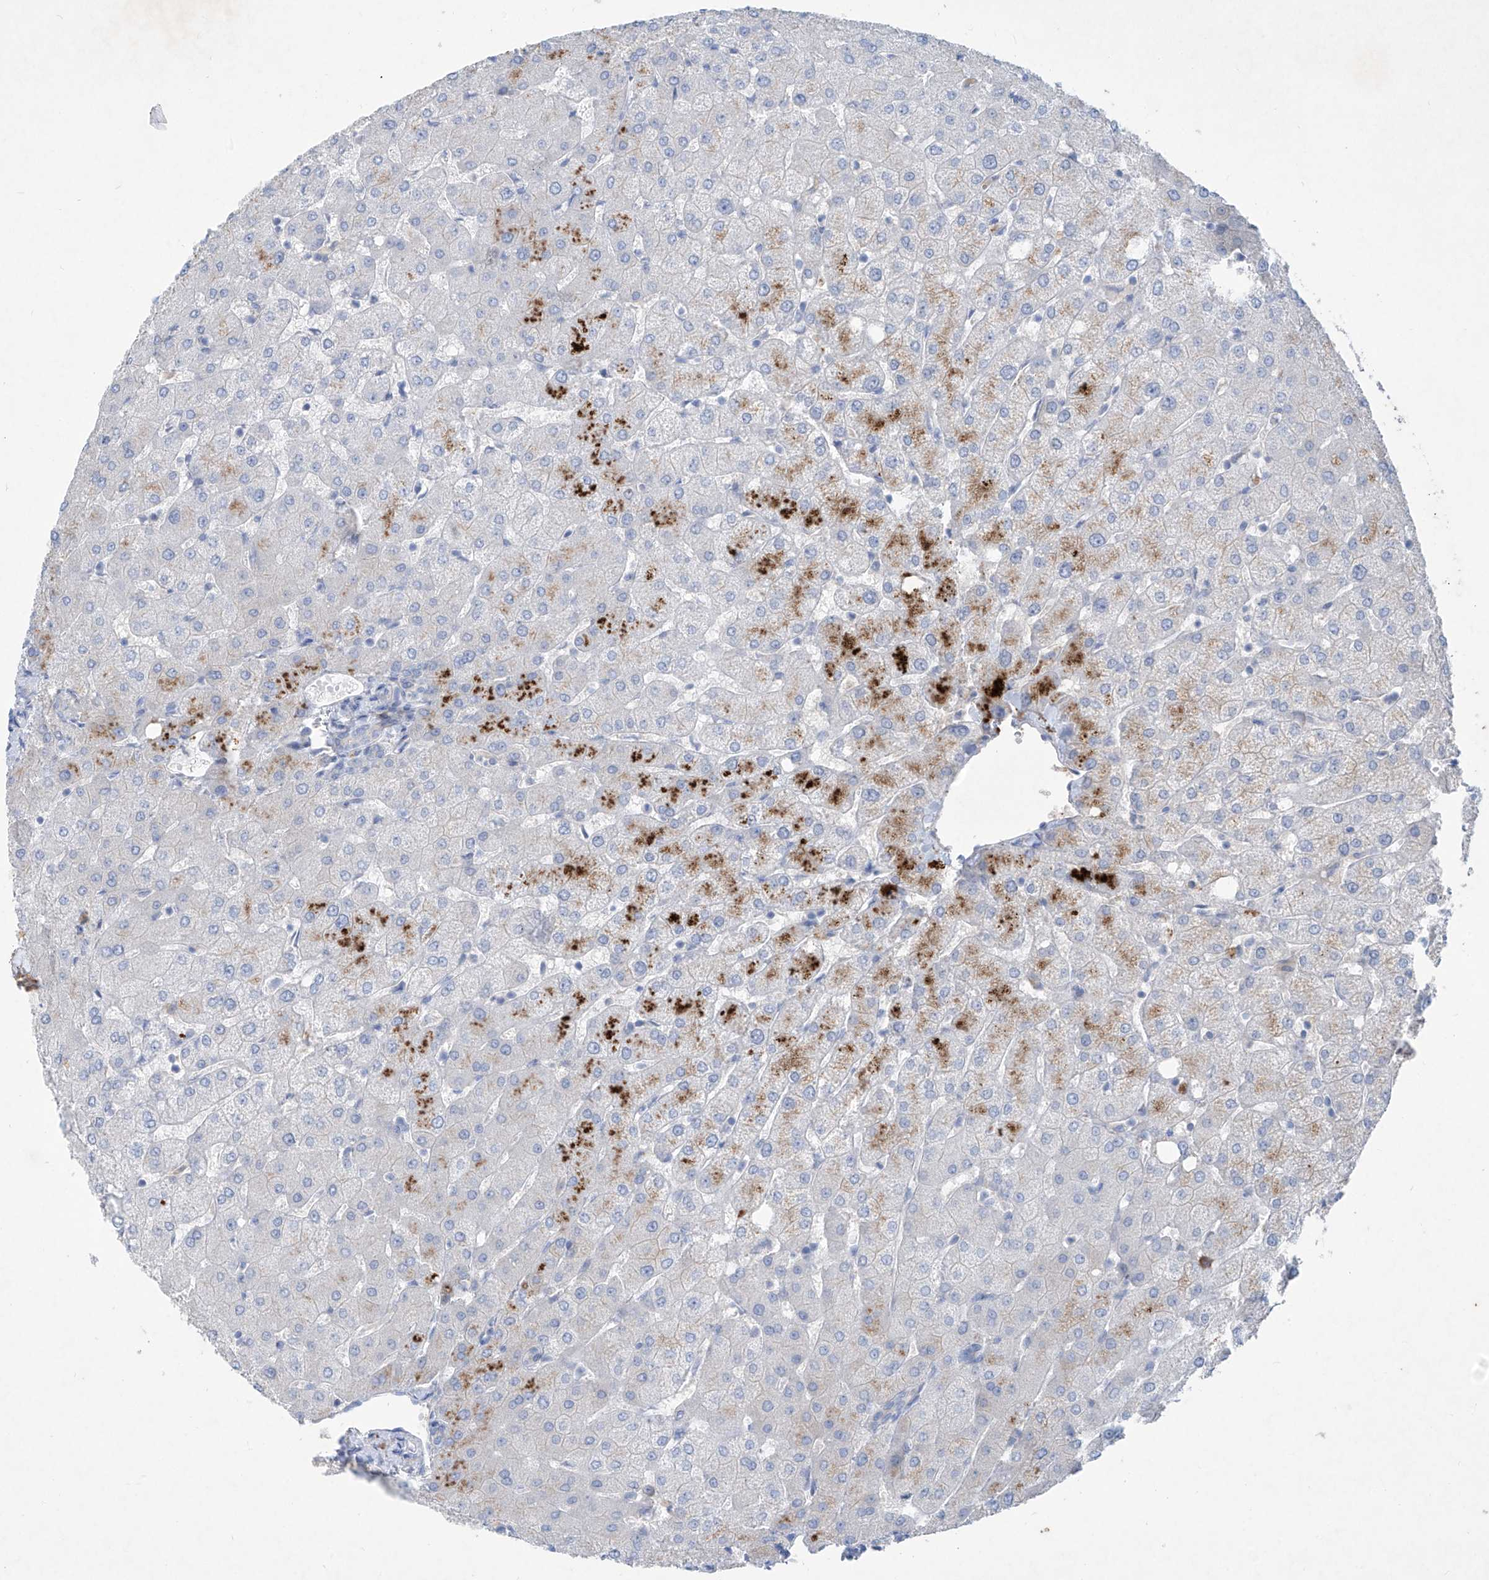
{"staining": {"intensity": "negative", "quantity": "none", "location": "none"}, "tissue": "liver", "cell_type": "Cholangiocytes", "image_type": "normal", "snomed": [{"axis": "morphology", "description": "Normal tissue, NOS"}, {"axis": "topography", "description": "Liver"}], "caption": "DAB (3,3'-diaminobenzidine) immunohistochemical staining of unremarkable human liver reveals no significant positivity in cholangiocytes. Nuclei are stained in blue.", "gene": "ASNS", "patient": {"sex": "female", "age": 54}}